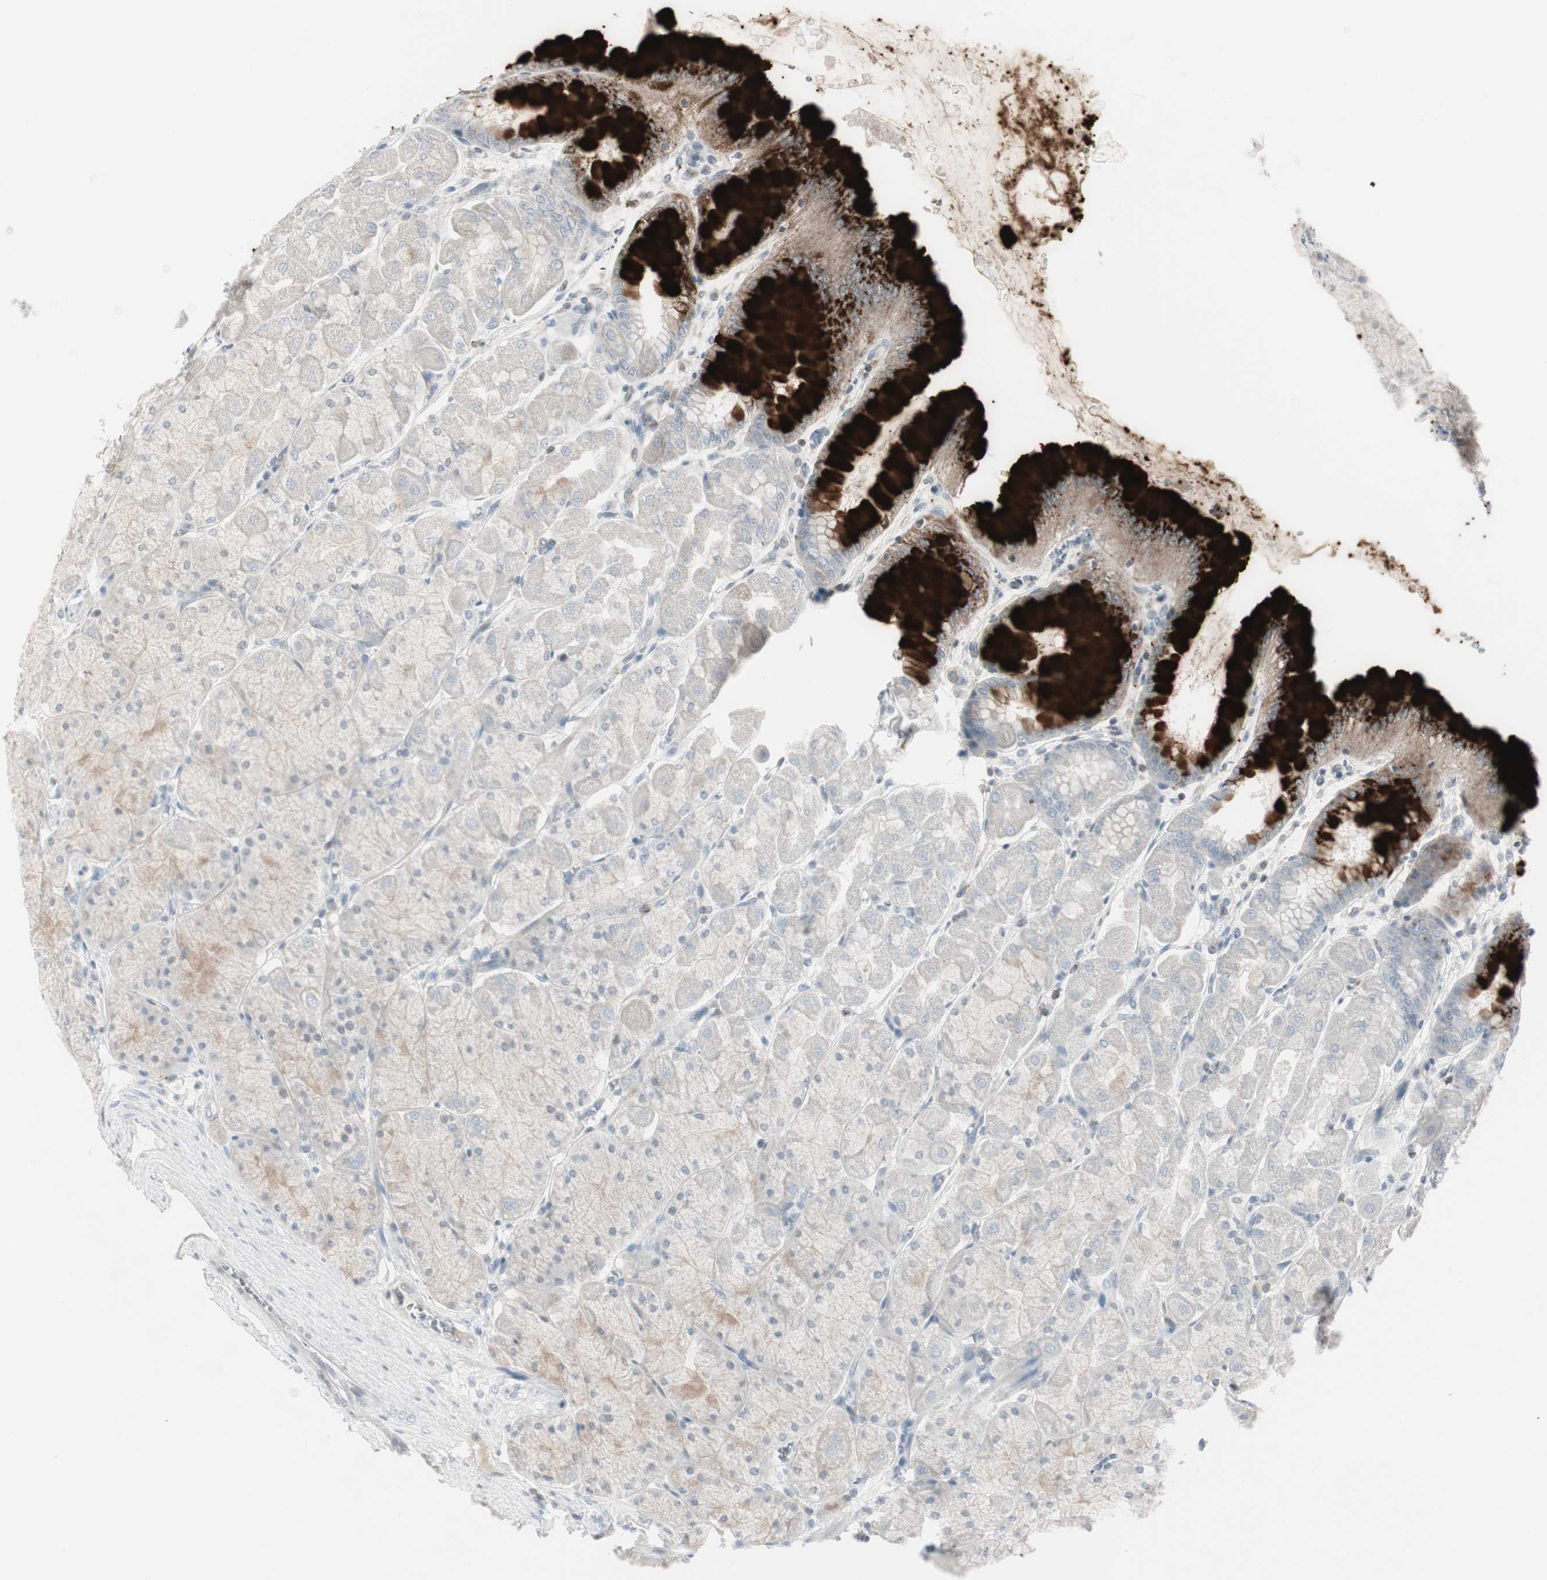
{"staining": {"intensity": "strong", "quantity": "<25%", "location": "cytoplasmic/membranous"}, "tissue": "stomach", "cell_type": "Glandular cells", "image_type": "normal", "snomed": [{"axis": "morphology", "description": "Normal tissue, NOS"}, {"axis": "topography", "description": "Stomach, upper"}], "caption": "A brown stain highlights strong cytoplasmic/membranous positivity of a protein in glandular cells of benign human stomach. The protein is shown in brown color, while the nuclei are stained blue.", "gene": "MAP4K4", "patient": {"sex": "female", "age": 56}}